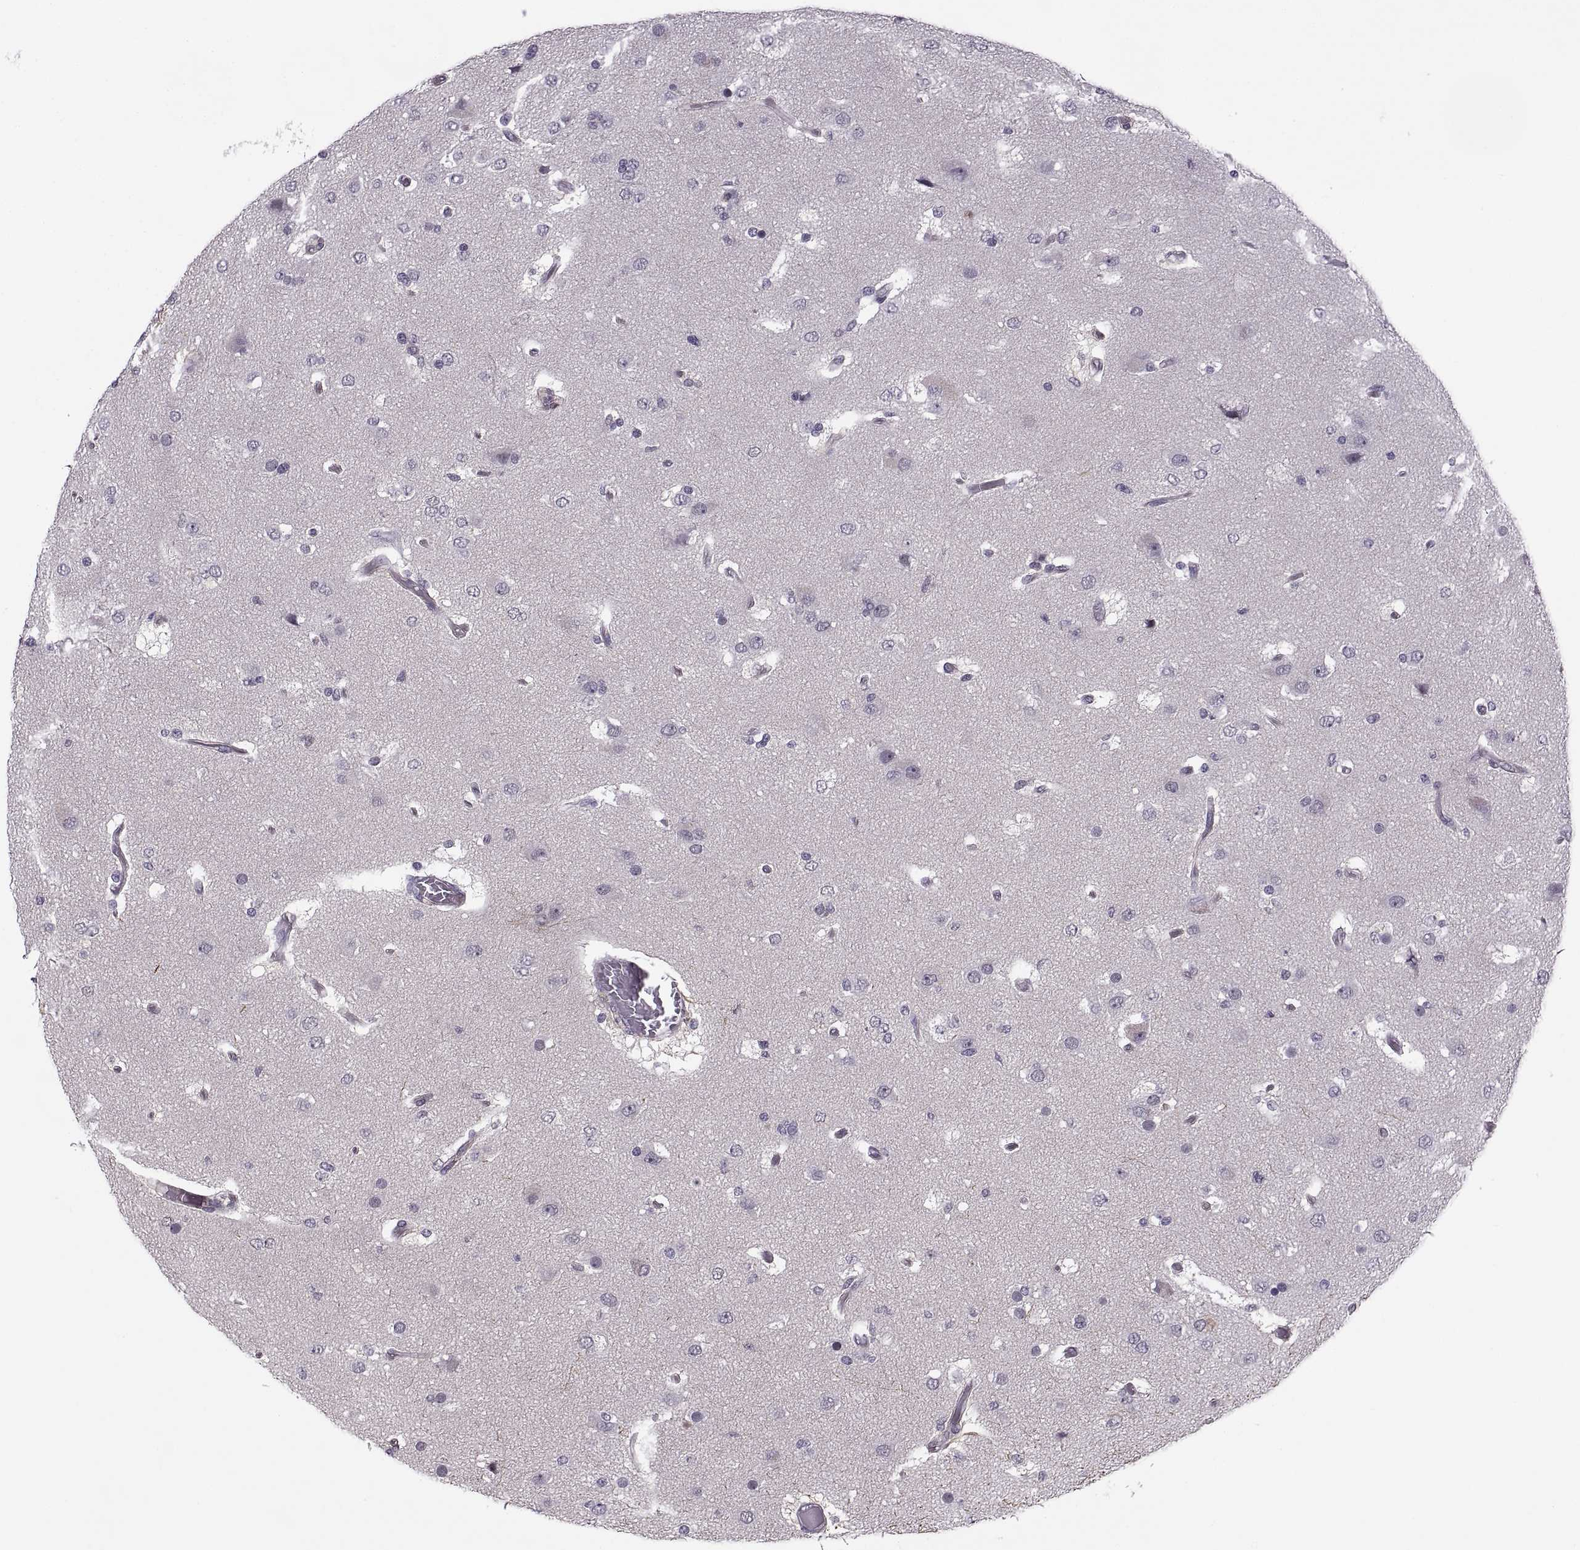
{"staining": {"intensity": "negative", "quantity": "none", "location": "none"}, "tissue": "glioma", "cell_type": "Tumor cells", "image_type": "cancer", "snomed": [{"axis": "morphology", "description": "Glioma, malignant, High grade"}, {"axis": "topography", "description": "Brain"}], "caption": "IHC histopathology image of neoplastic tissue: glioma stained with DAB (3,3'-diaminobenzidine) displays no significant protein positivity in tumor cells. (Stains: DAB immunohistochemistry with hematoxylin counter stain, Microscopy: brightfield microscopy at high magnification).", "gene": "LUZP2", "patient": {"sex": "female", "age": 63}}